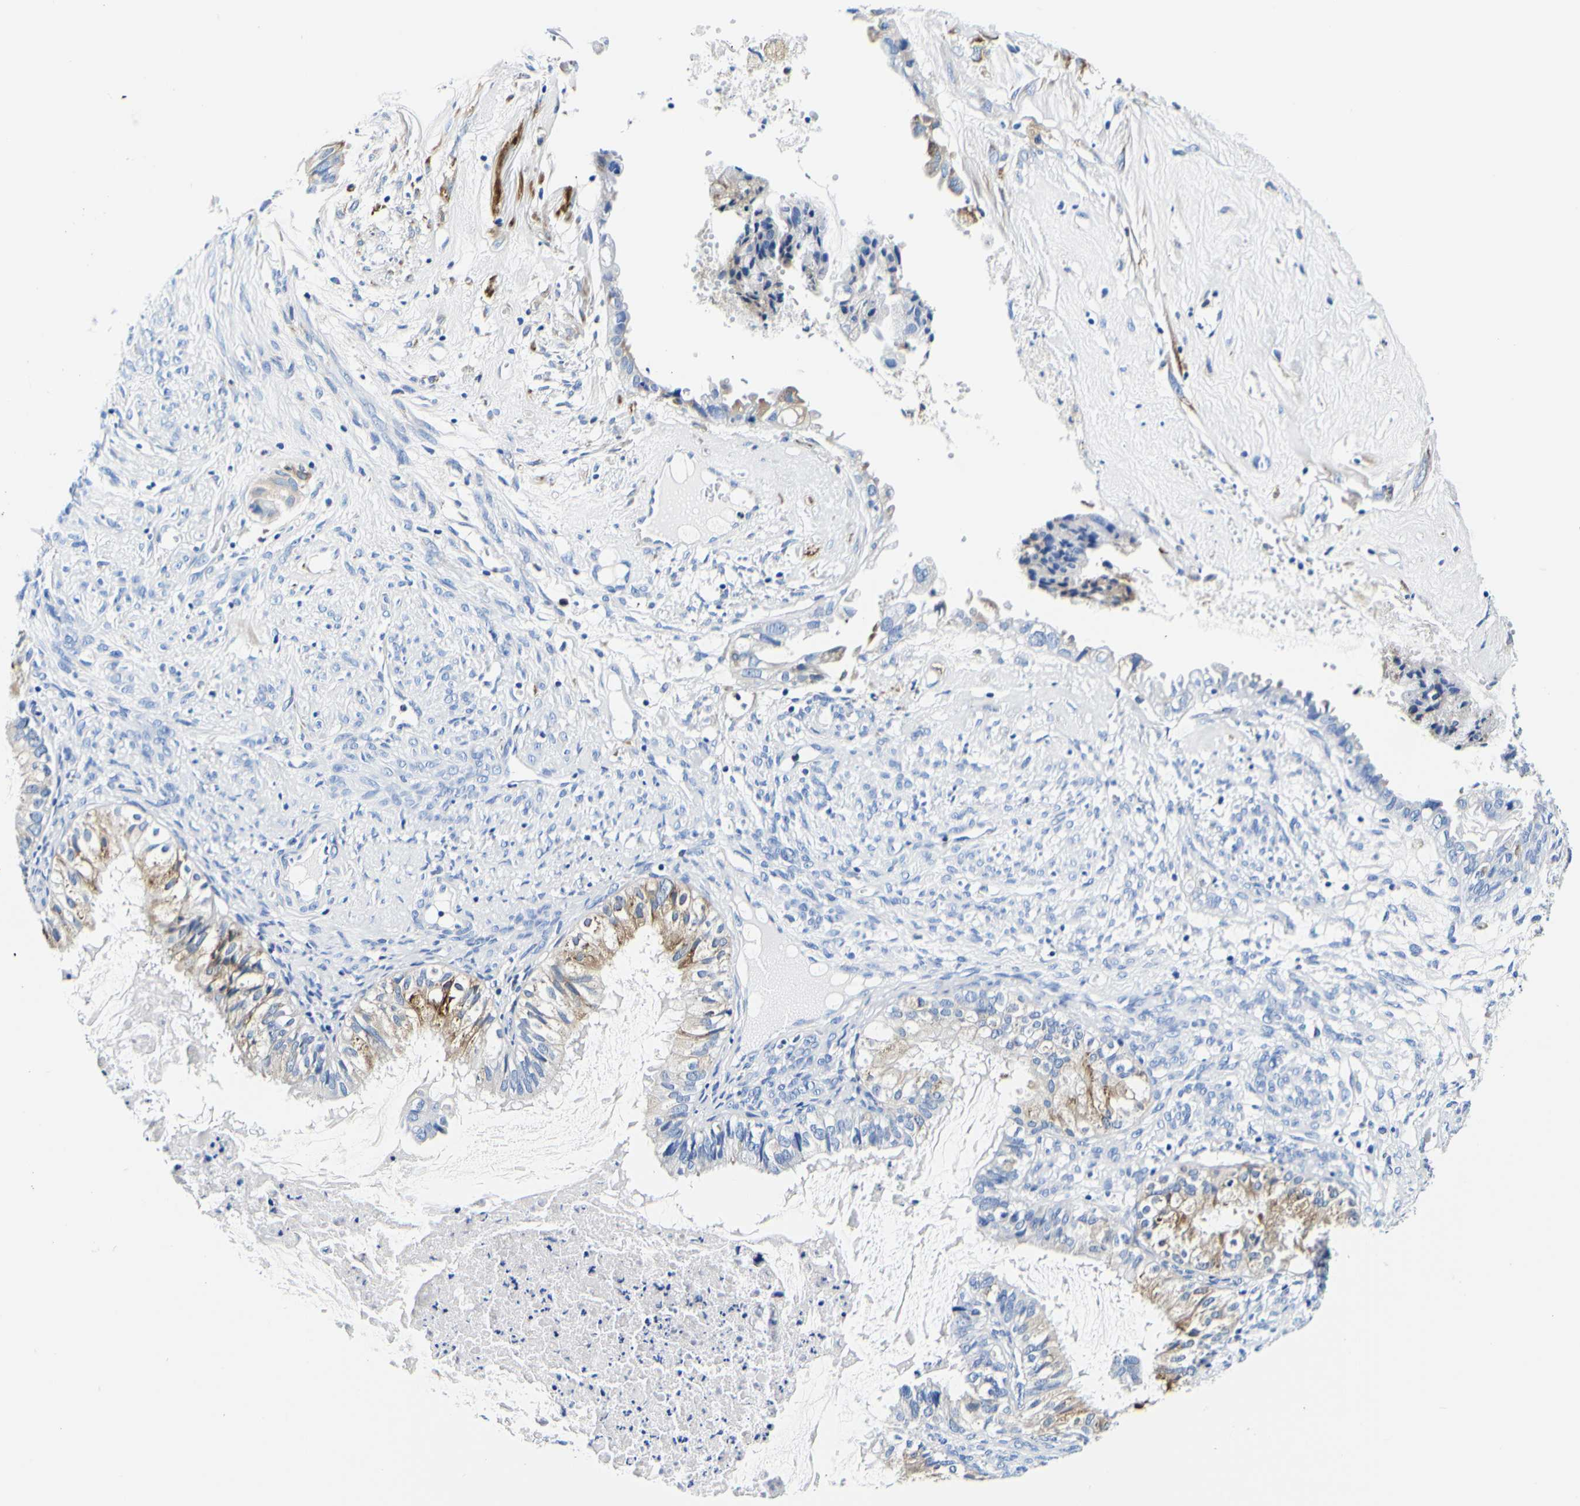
{"staining": {"intensity": "weak", "quantity": "<25%", "location": "cytoplasmic/membranous"}, "tissue": "cervical cancer", "cell_type": "Tumor cells", "image_type": "cancer", "snomed": [{"axis": "morphology", "description": "Normal tissue, NOS"}, {"axis": "morphology", "description": "Adenocarcinoma, NOS"}, {"axis": "topography", "description": "Cervix"}, {"axis": "topography", "description": "Endometrium"}], "caption": "Tumor cells show no significant protein staining in cervical cancer.", "gene": "P4HB", "patient": {"sex": "female", "age": 86}}